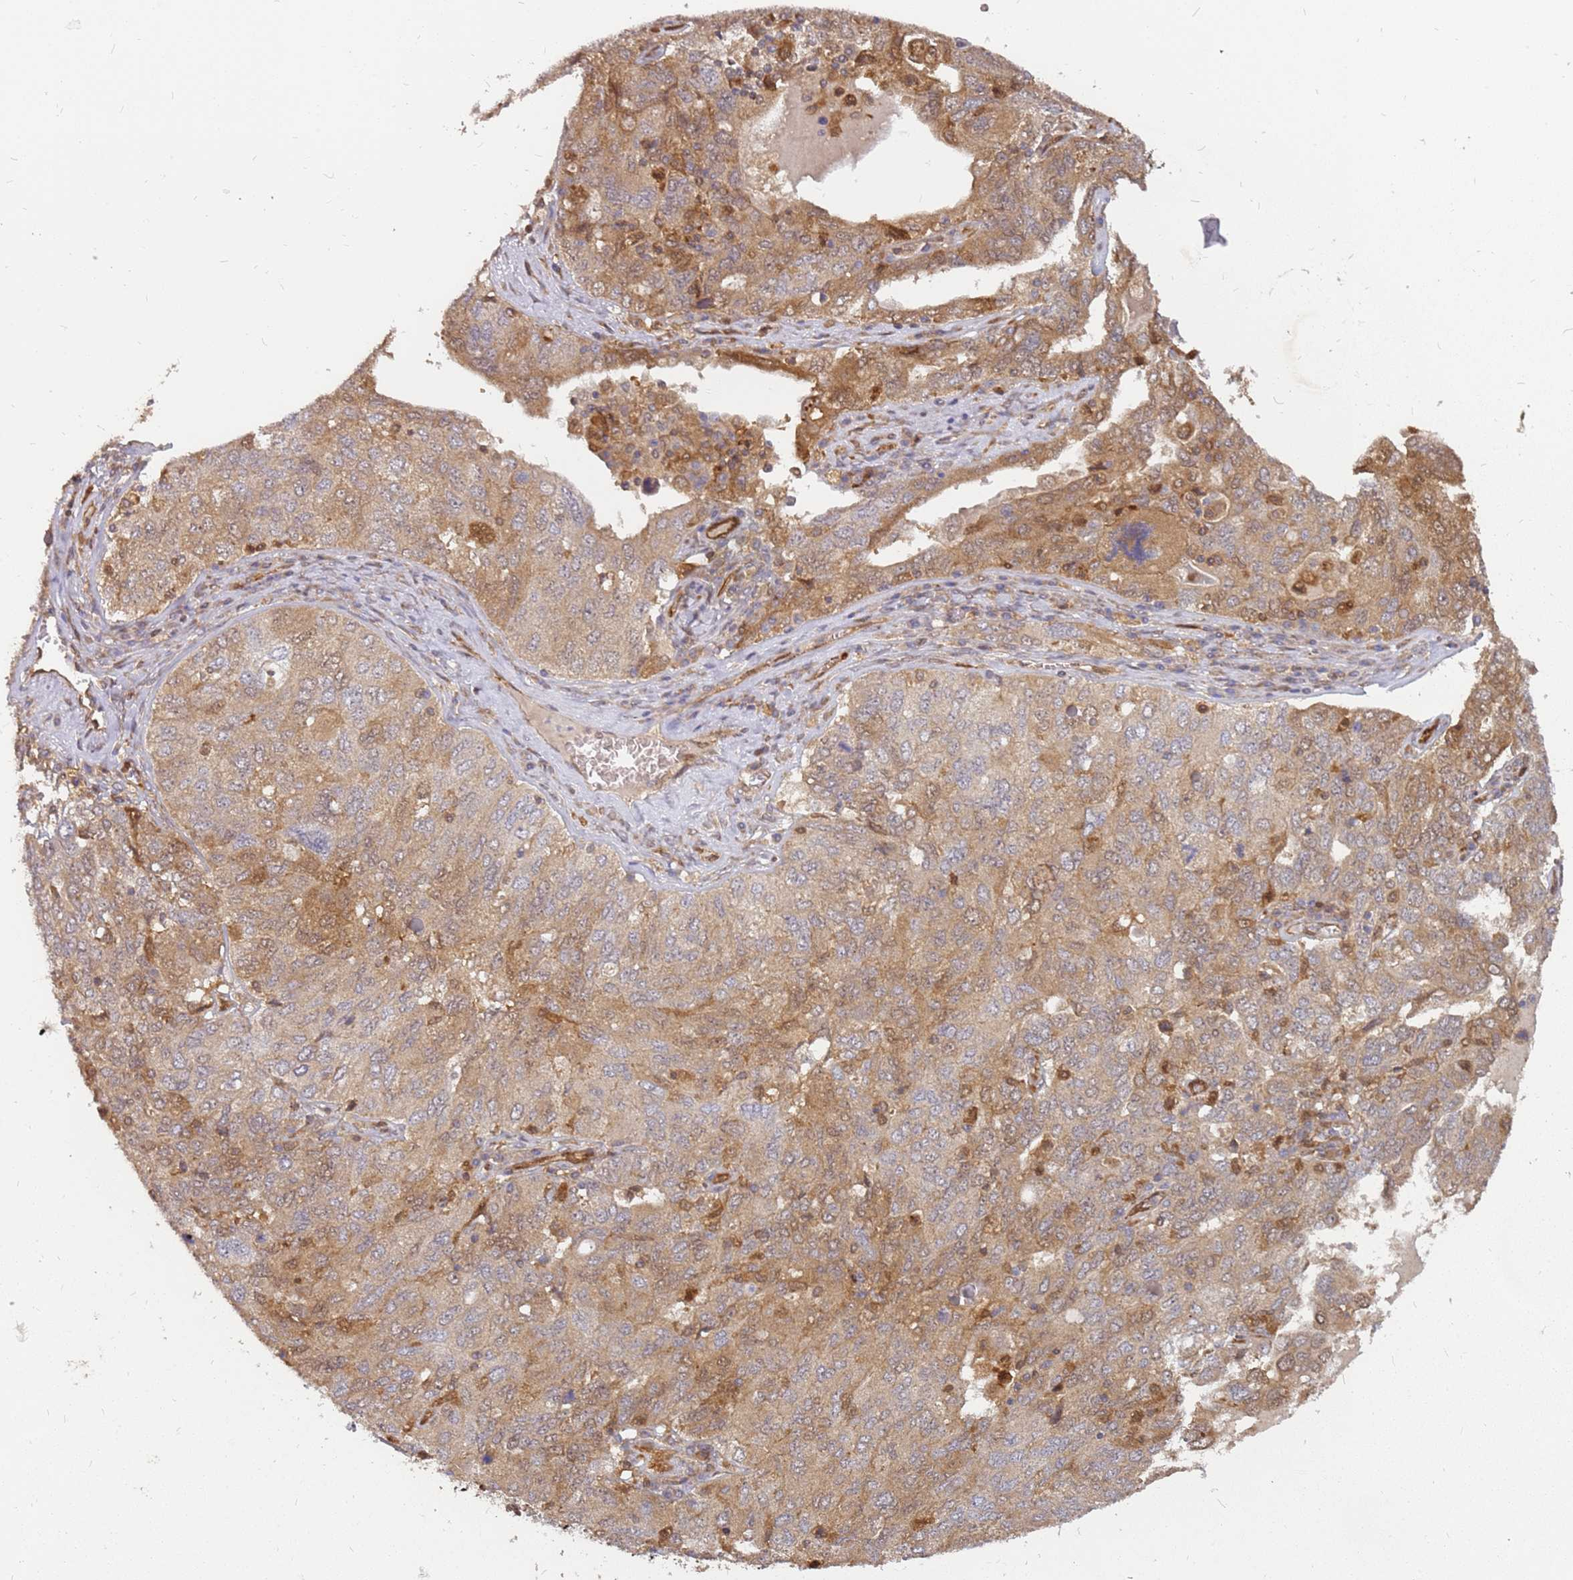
{"staining": {"intensity": "moderate", "quantity": "25%-75%", "location": "cytoplasmic/membranous"}, "tissue": "ovarian cancer", "cell_type": "Tumor cells", "image_type": "cancer", "snomed": [{"axis": "morphology", "description": "Carcinoma, endometroid"}, {"axis": "topography", "description": "Ovary"}], "caption": "Endometroid carcinoma (ovarian) tissue exhibits moderate cytoplasmic/membranous staining in approximately 25%-75% of tumor cells, visualized by immunohistochemistry.", "gene": "NUDT14", "patient": {"sex": "female", "age": 62}}